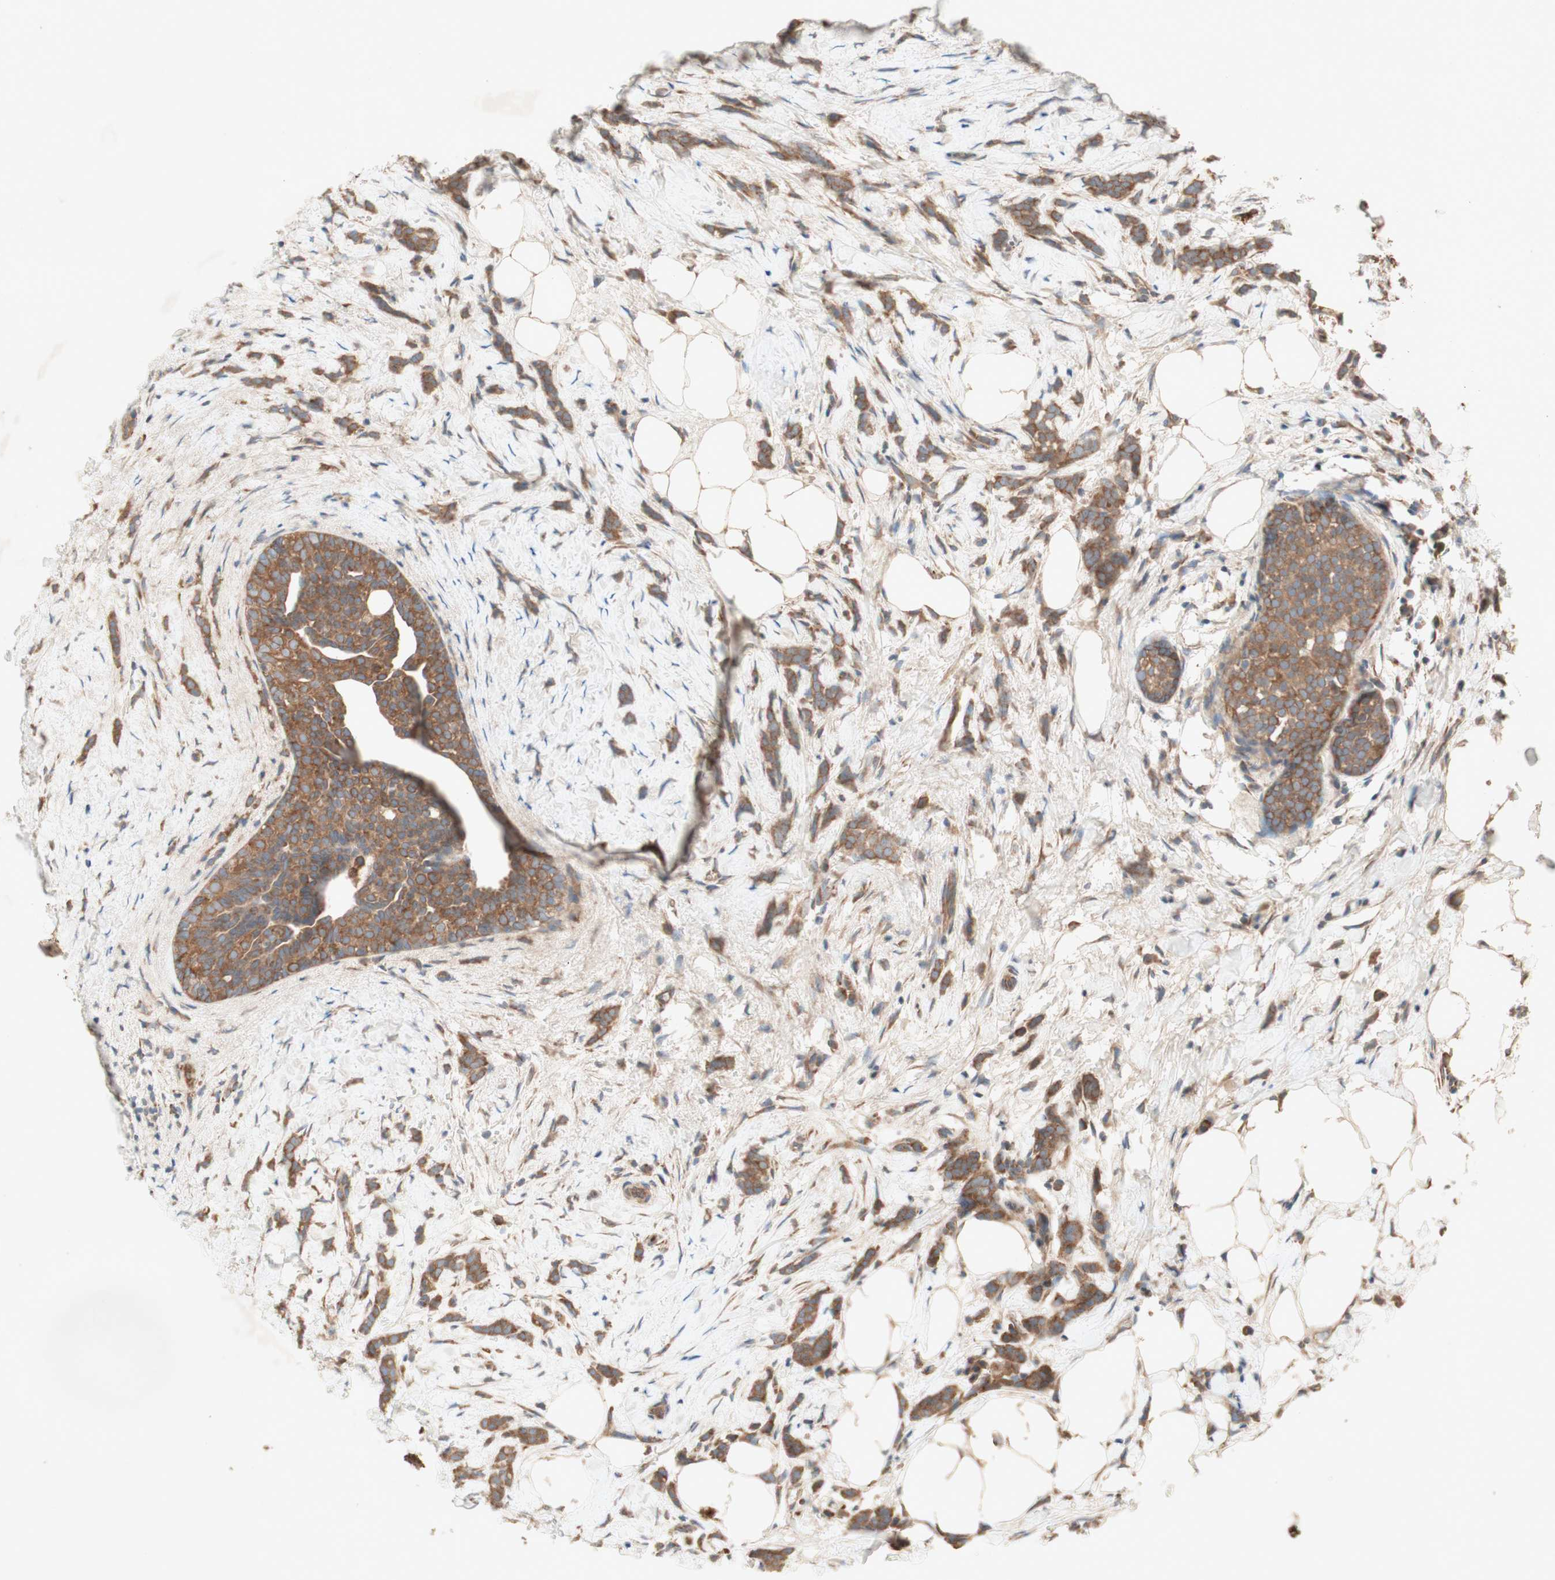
{"staining": {"intensity": "moderate", "quantity": ">75%", "location": "cytoplasmic/membranous"}, "tissue": "breast cancer", "cell_type": "Tumor cells", "image_type": "cancer", "snomed": [{"axis": "morphology", "description": "Lobular carcinoma, in situ"}, {"axis": "morphology", "description": "Lobular carcinoma"}, {"axis": "topography", "description": "Breast"}], "caption": "Immunohistochemistry (IHC) of human breast cancer (lobular carcinoma in situ) exhibits medium levels of moderate cytoplasmic/membranous positivity in about >75% of tumor cells. Nuclei are stained in blue.", "gene": "SOCS2", "patient": {"sex": "female", "age": 41}}